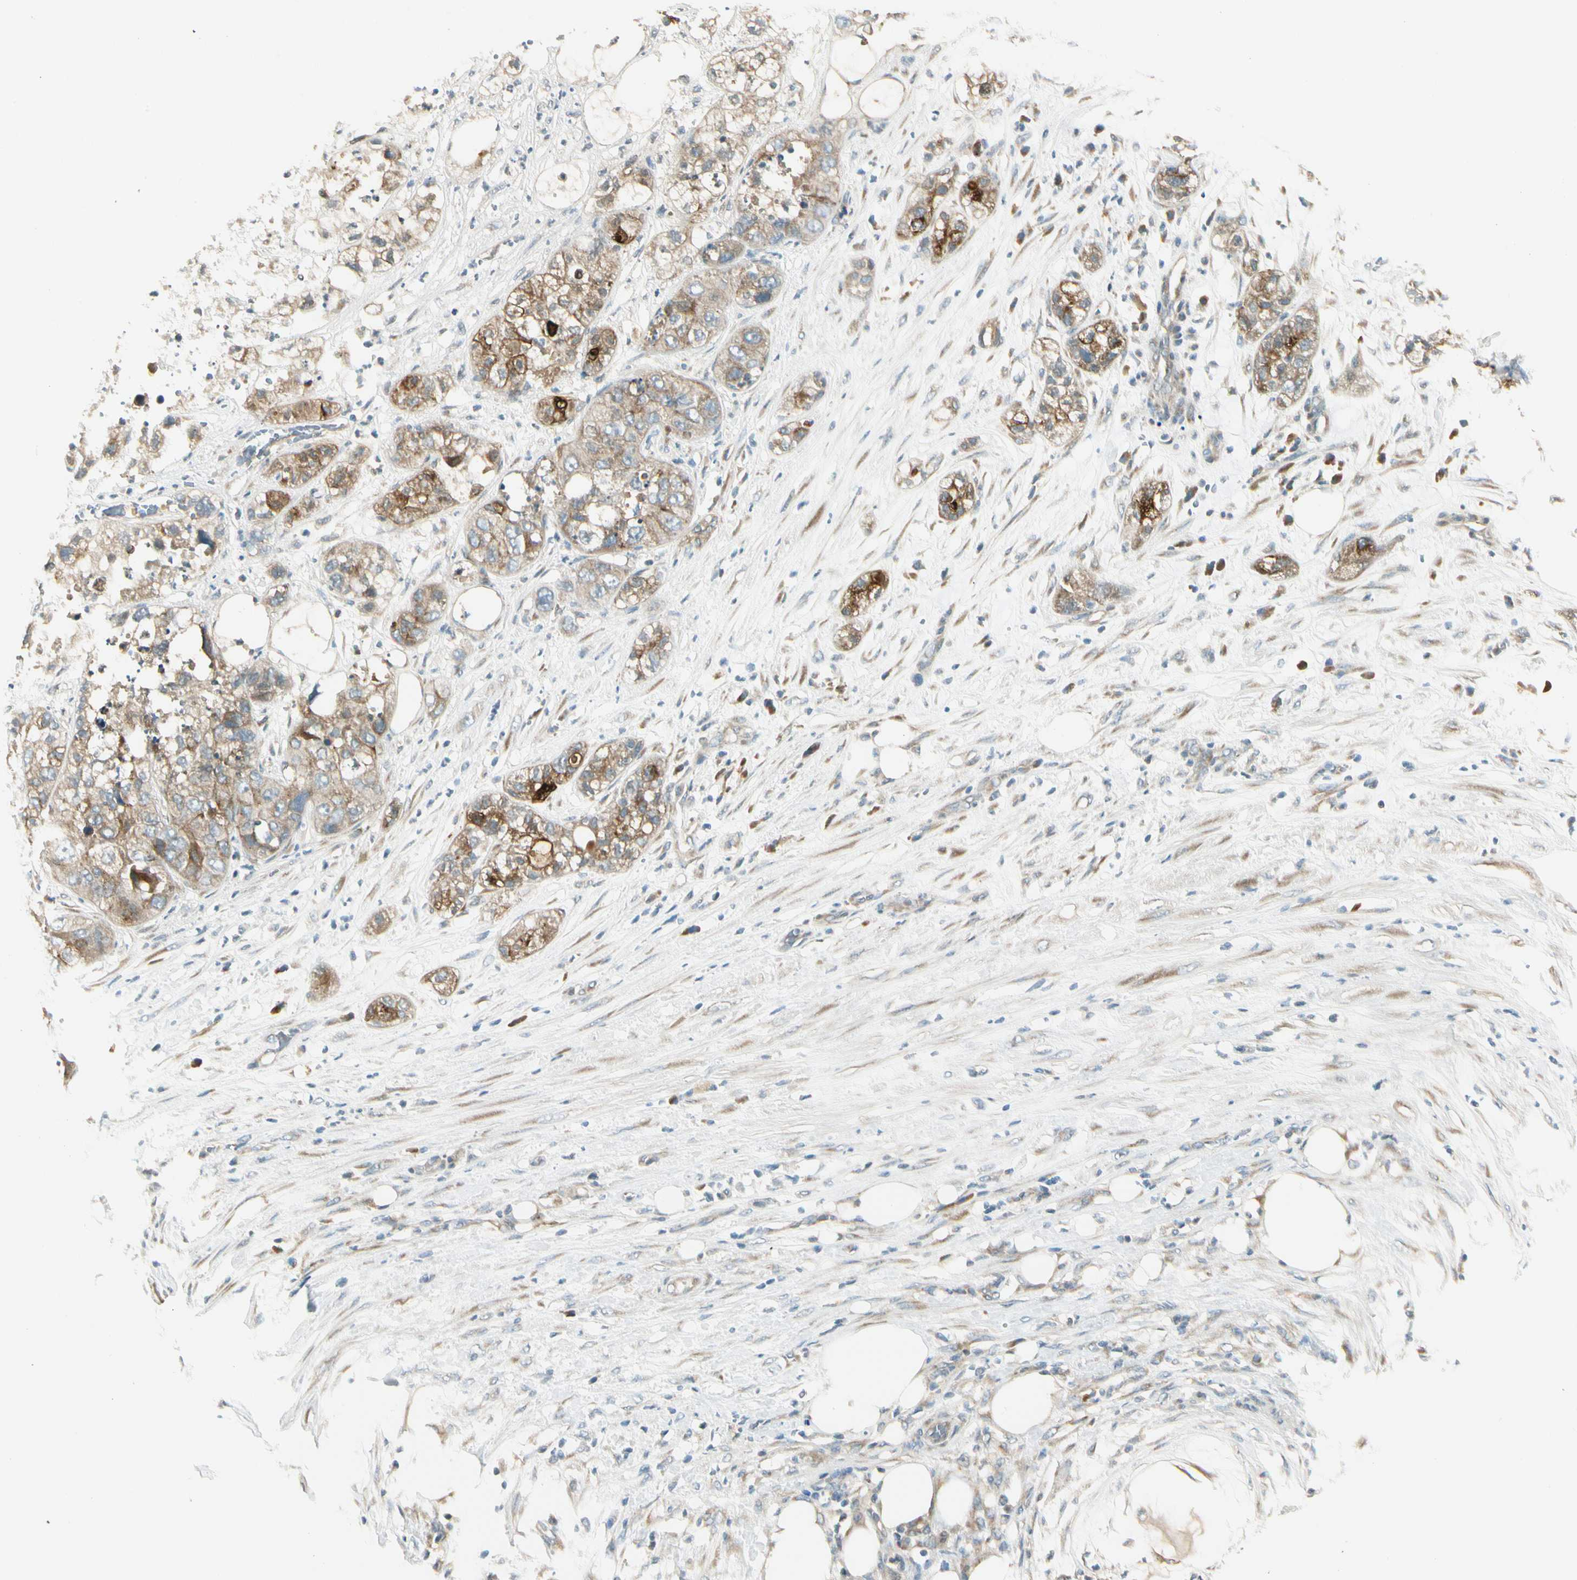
{"staining": {"intensity": "strong", "quantity": ">75%", "location": "cytoplasmic/membranous"}, "tissue": "pancreatic cancer", "cell_type": "Tumor cells", "image_type": "cancer", "snomed": [{"axis": "morphology", "description": "Adenocarcinoma, NOS"}, {"axis": "topography", "description": "Pancreas"}], "caption": "Approximately >75% of tumor cells in adenocarcinoma (pancreatic) exhibit strong cytoplasmic/membranous protein expression as visualized by brown immunohistochemical staining.", "gene": "BNIP1", "patient": {"sex": "female", "age": 78}}